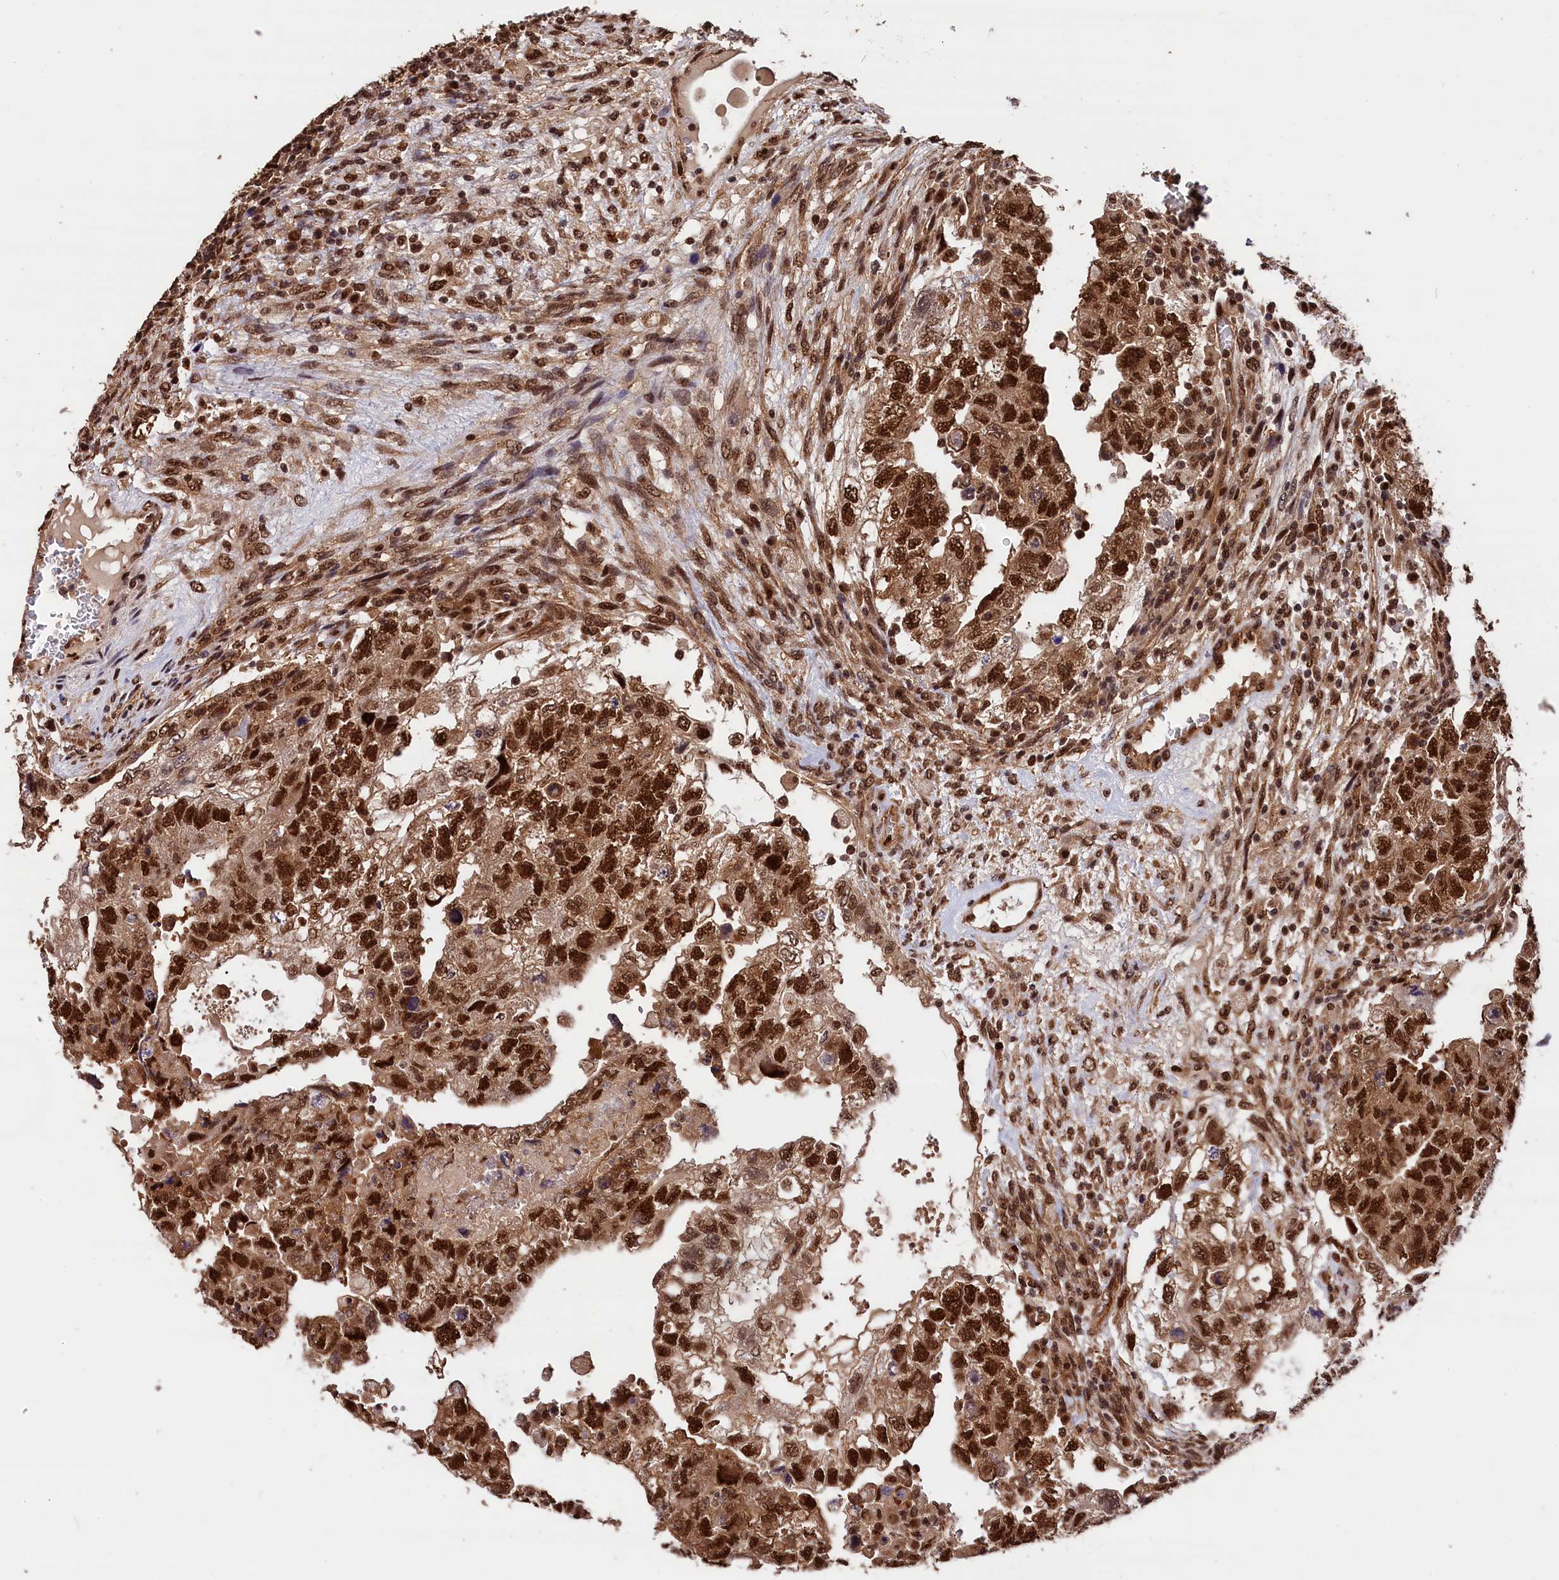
{"staining": {"intensity": "strong", "quantity": ">75%", "location": "nuclear"}, "tissue": "testis cancer", "cell_type": "Tumor cells", "image_type": "cancer", "snomed": [{"axis": "morphology", "description": "Carcinoma, Embryonal, NOS"}, {"axis": "topography", "description": "Testis"}], "caption": "There is high levels of strong nuclear positivity in tumor cells of testis embryonal carcinoma, as demonstrated by immunohistochemical staining (brown color).", "gene": "ADRM1", "patient": {"sex": "male", "age": 36}}